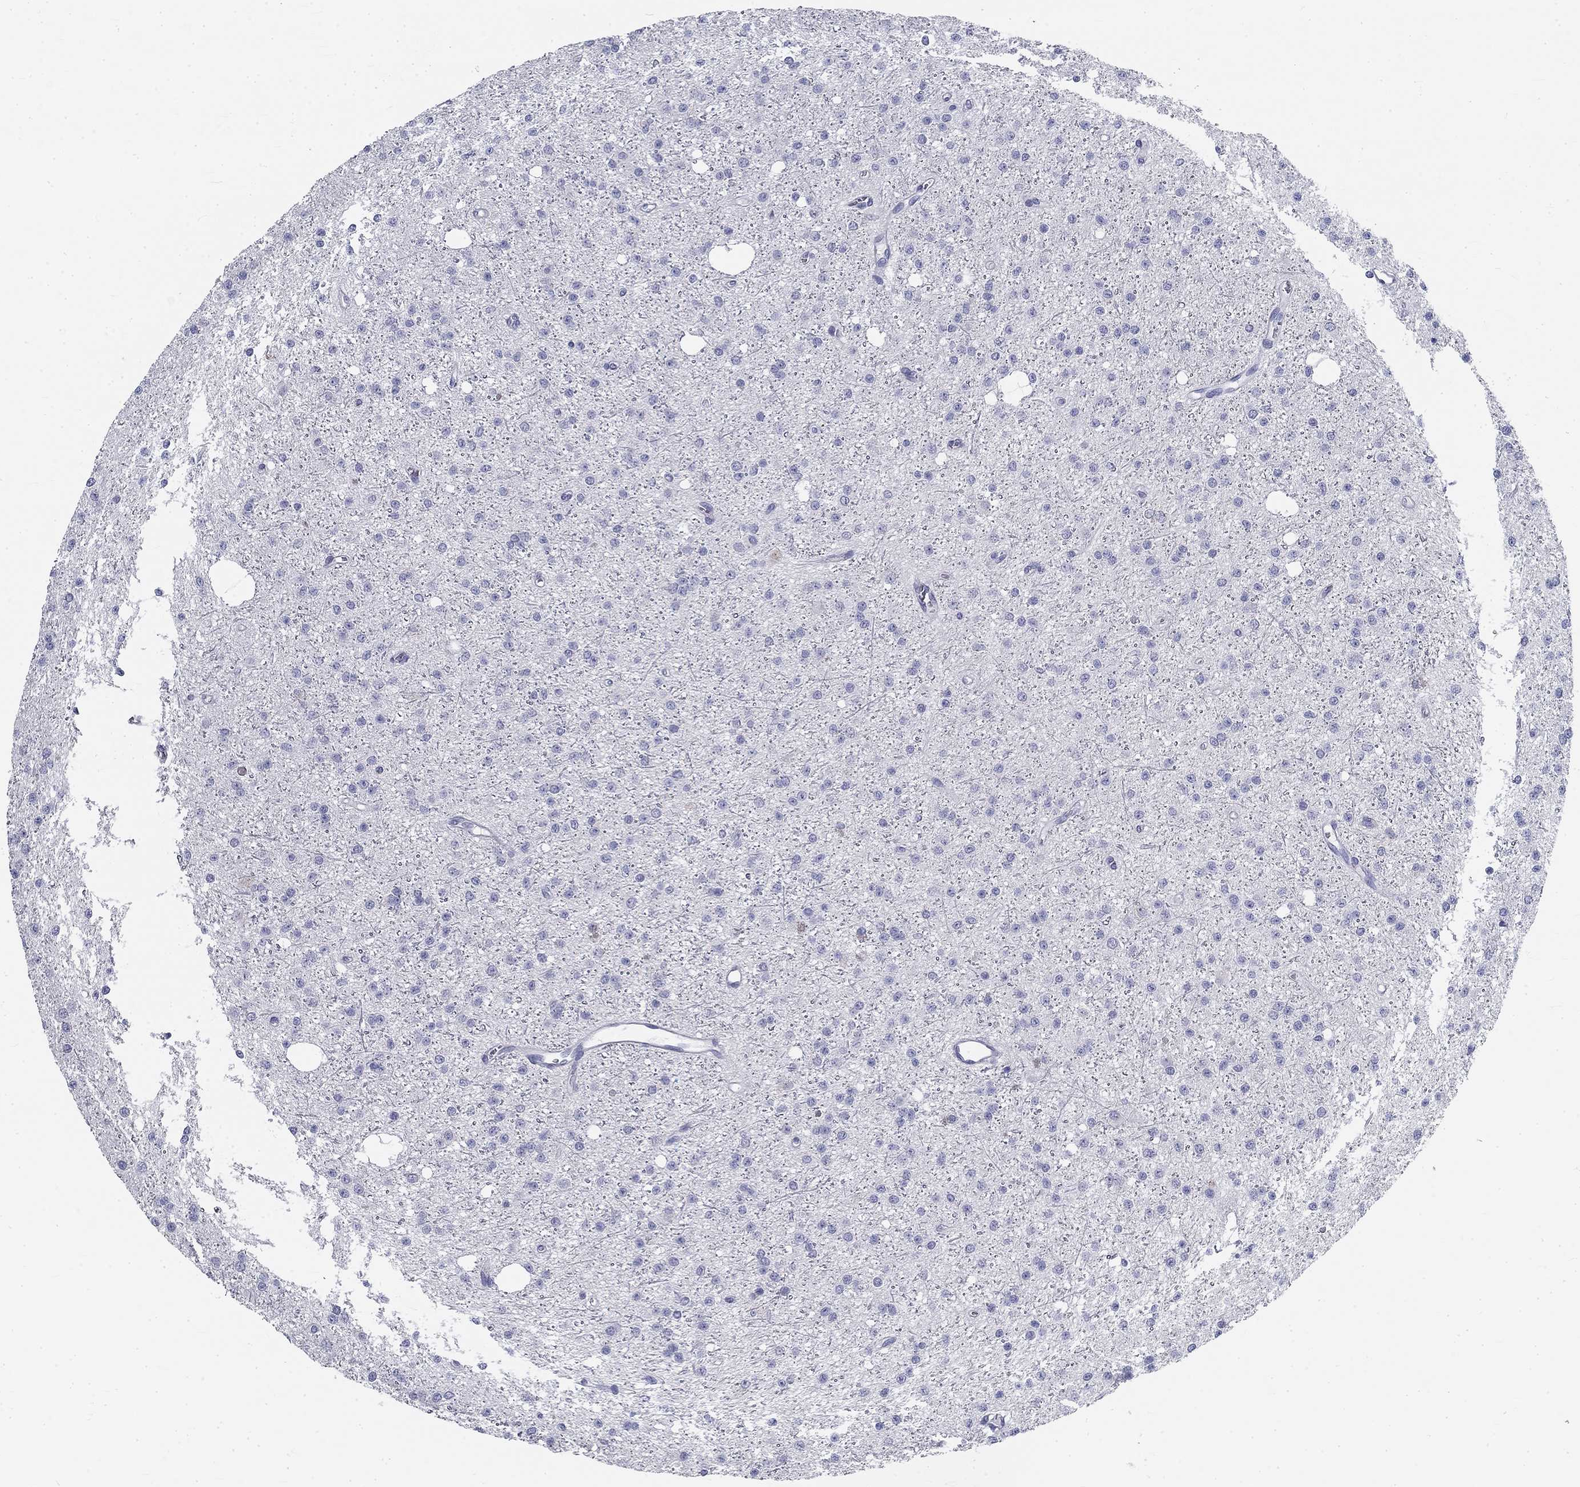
{"staining": {"intensity": "negative", "quantity": "none", "location": "none"}, "tissue": "glioma", "cell_type": "Tumor cells", "image_type": "cancer", "snomed": [{"axis": "morphology", "description": "Glioma, malignant, Low grade"}, {"axis": "topography", "description": "Brain"}], "caption": "Glioma stained for a protein using IHC exhibits no staining tumor cells.", "gene": "GALNTL5", "patient": {"sex": "male", "age": 27}}